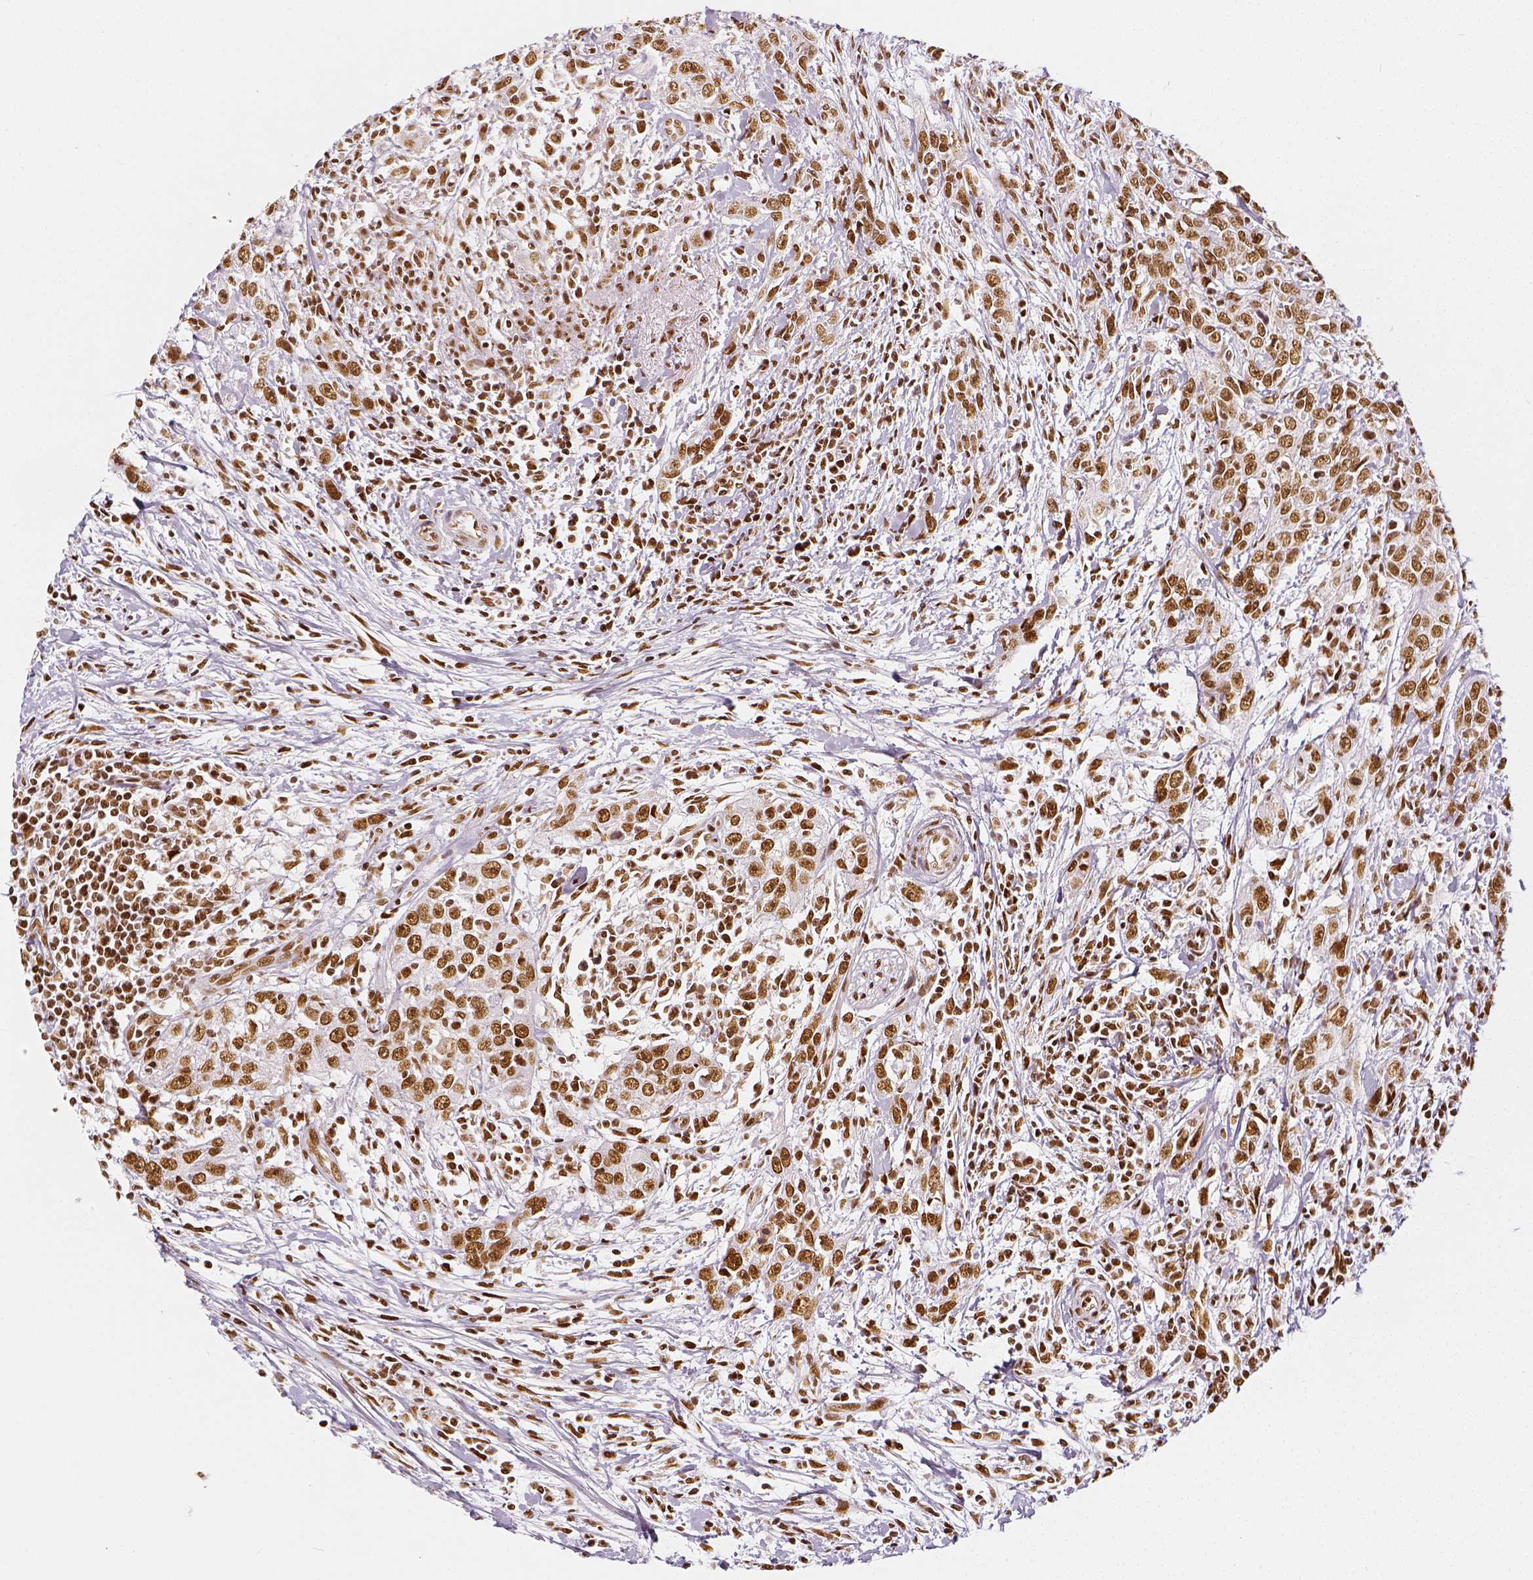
{"staining": {"intensity": "moderate", "quantity": ">75%", "location": "nuclear"}, "tissue": "urothelial cancer", "cell_type": "Tumor cells", "image_type": "cancer", "snomed": [{"axis": "morphology", "description": "Urothelial carcinoma, High grade"}, {"axis": "topography", "description": "Urinary bladder"}], "caption": "Tumor cells demonstrate moderate nuclear expression in about >75% of cells in urothelial cancer.", "gene": "KDM5B", "patient": {"sex": "male", "age": 83}}